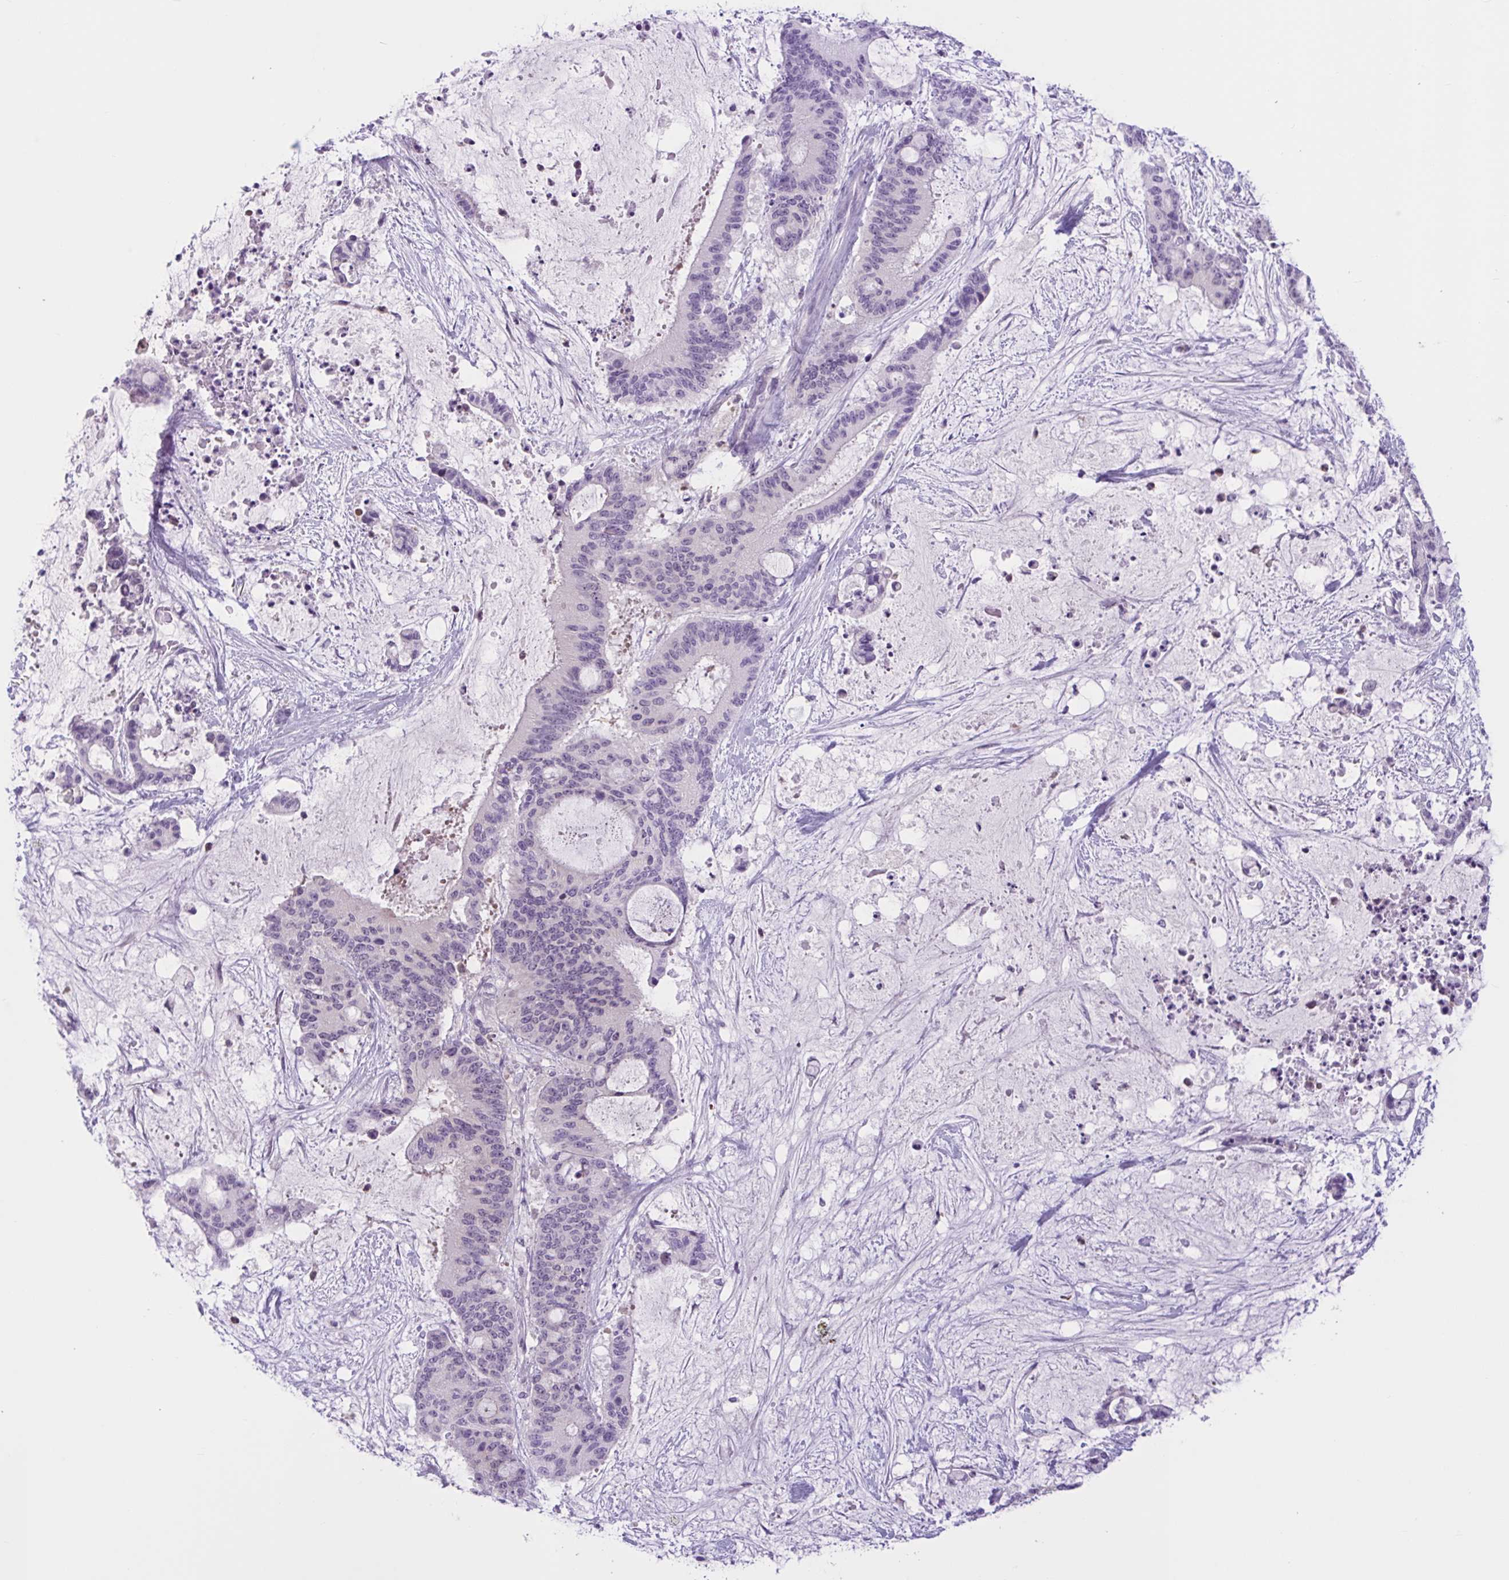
{"staining": {"intensity": "negative", "quantity": "none", "location": "none"}, "tissue": "liver cancer", "cell_type": "Tumor cells", "image_type": "cancer", "snomed": [{"axis": "morphology", "description": "Normal tissue, NOS"}, {"axis": "morphology", "description": "Cholangiocarcinoma"}, {"axis": "topography", "description": "Liver"}, {"axis": "topography", "description": "Peripheral nerve tissue"}], "caption": "Immunohistochemistry micrograph of liver cancer stained for a protein (brown), which shows no positivity in tumor cells.", "gene": "WNT9B", "patient": {"sex": "female", "age": 73}}